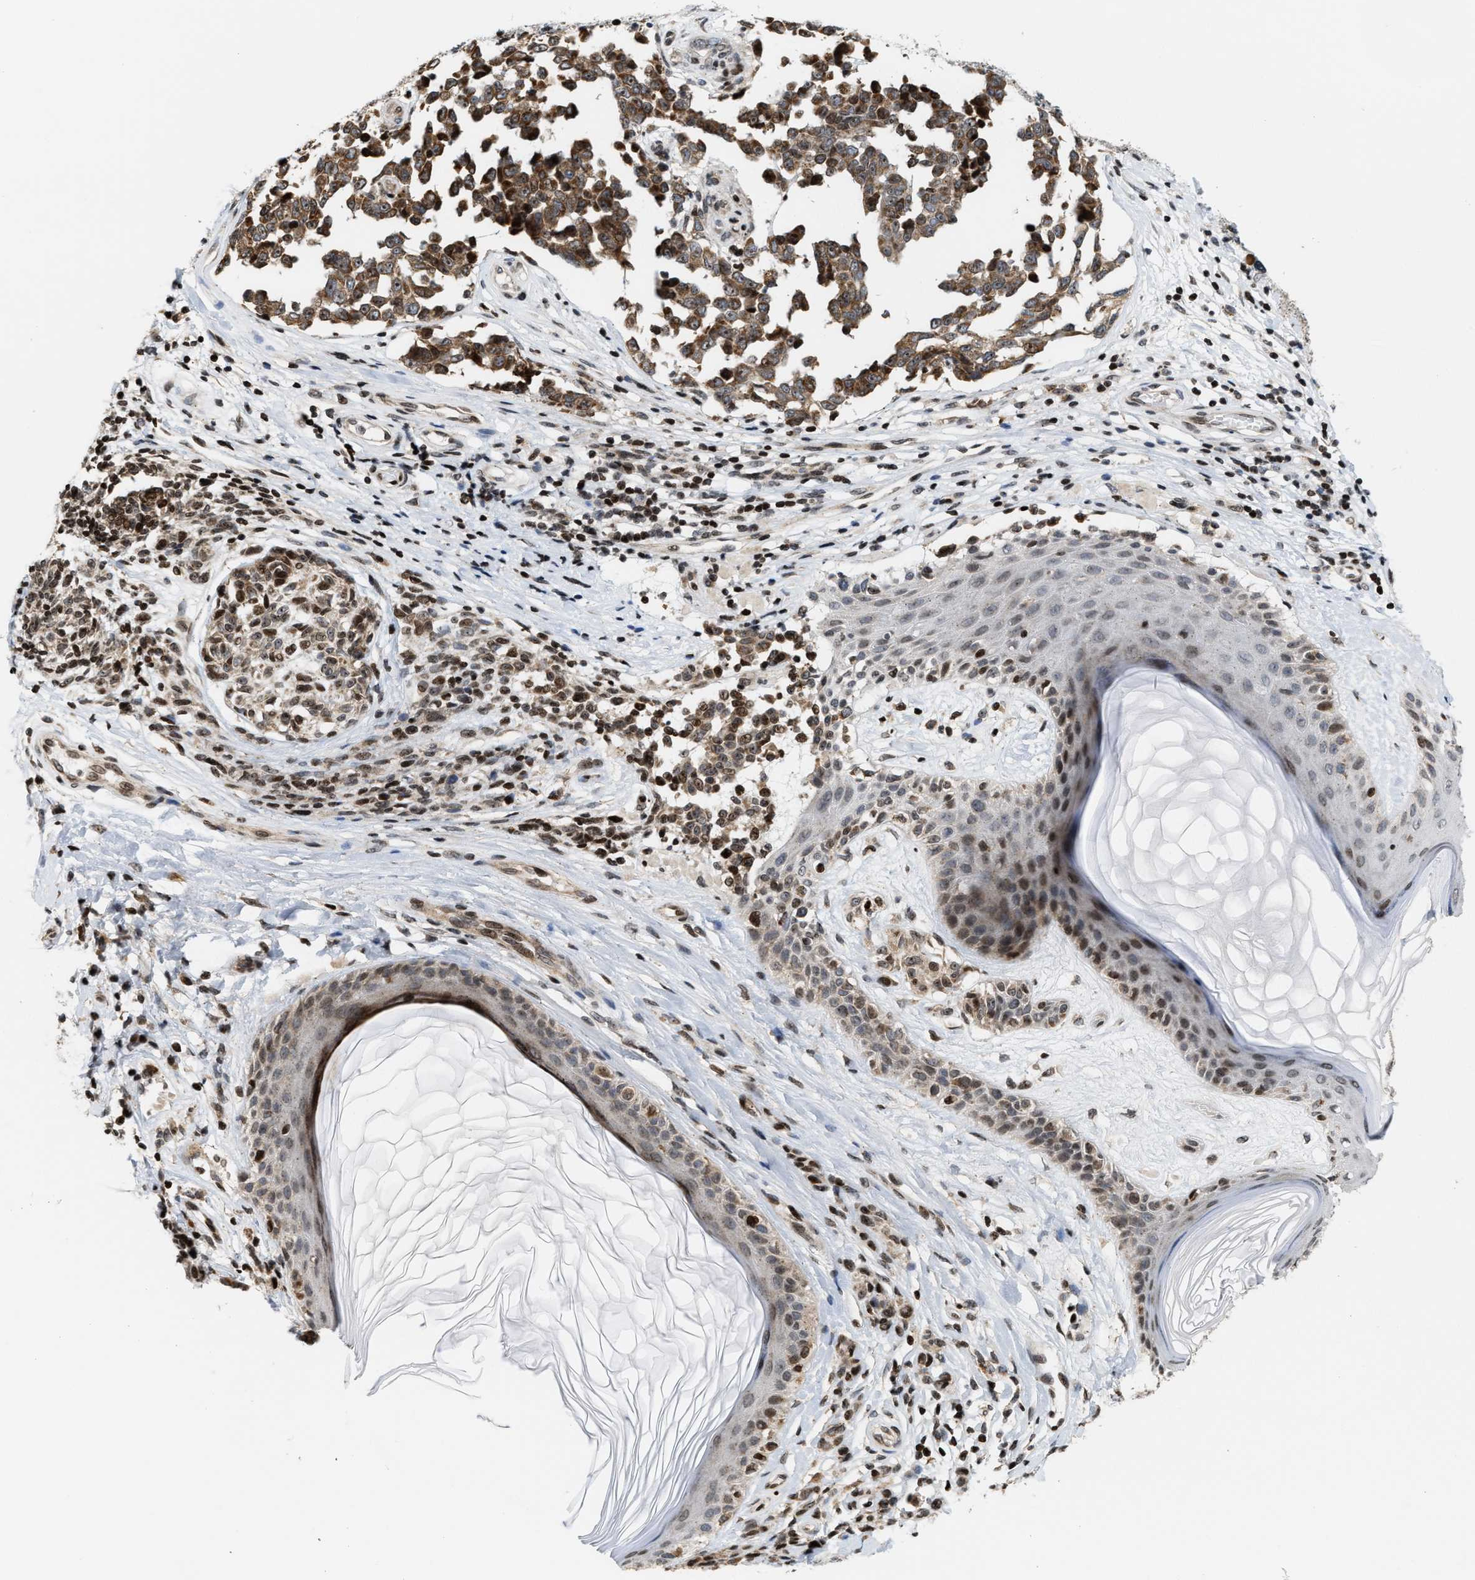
{"staining": {"intensity": "strong", "quantity": ">75%", "location": "cytoplasmic/membranous"}, "tissue": "melanoma", "cell_type": "Tumor cells", "image_type": "cancer", "snomed": [{"axis": "morphology", "description": "Malignant melanoma, NOS"}, {"axis": "topography", "description": "Skin"}], "caption": "Malignant melanoma was stained to show a protein in brown. There is high levels of strong cytoplasmic/membranous staining in approximately >75% of tumor cells. (DAB IHC, brown staining for protein, blue staining for nuclei).", "gene": "PDZD2", "patient": {"sex": "female", "age": 64}}